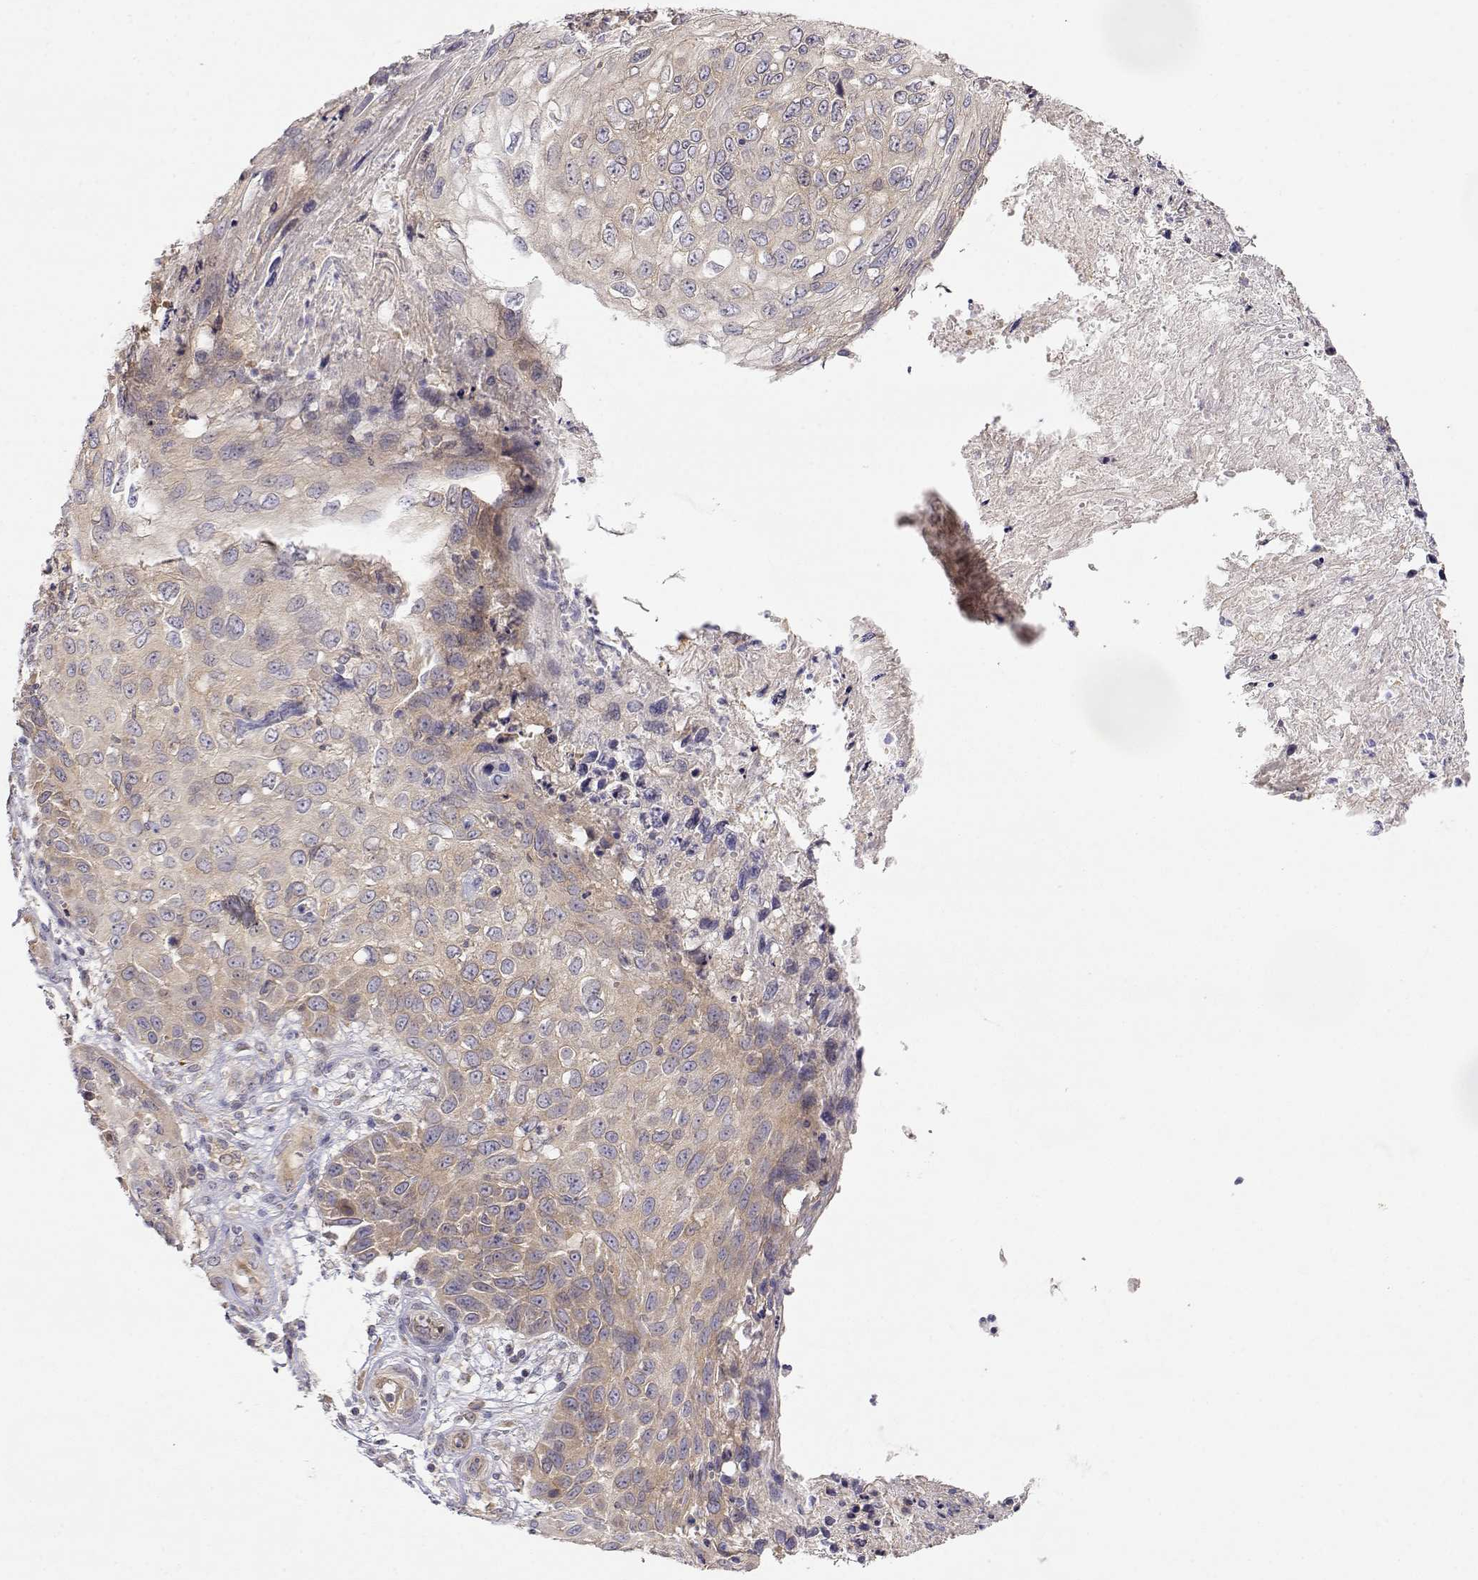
{"staining": {"intensity": "weak", "quantity": "<25%", "location": "cytoplasmic/membranous"}, "tissue": "skin cancer", "cell_type": "Tumor cells", "image_type": "cancer", "snomed": [{"axis": "morphology", "description": "Squamous cell carcinoma, NOS"}, {"axis": "topography", "description": "Skin"}], "caption": "This is an immunohistochemistry (IHC) histopathology image of skin squamous cell carcinoma. There is no staining in tumor cells.", "gene": "PAIP1", "patient": {"sex": "male", "age": 92}}